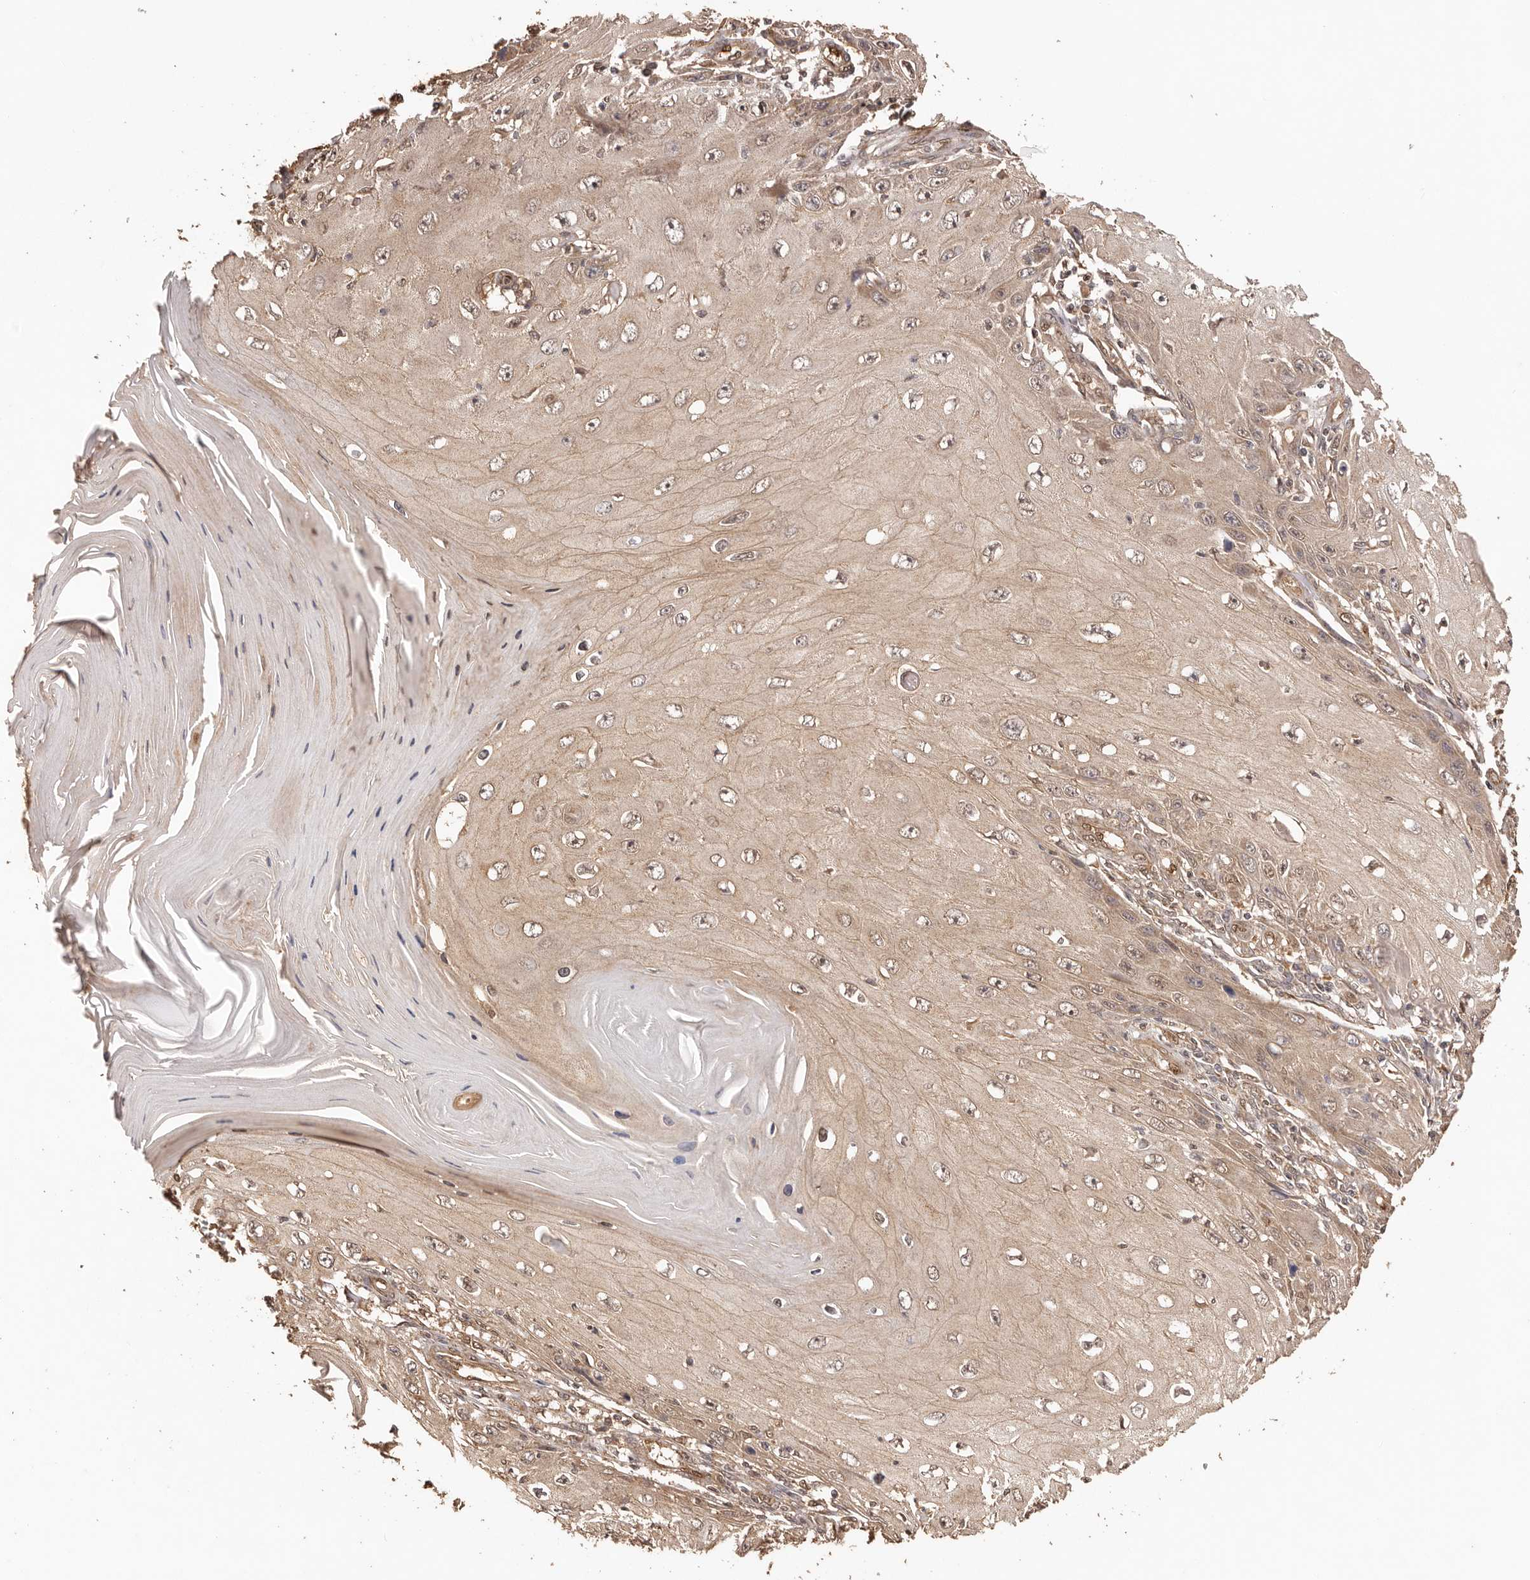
{"staining": {"intensity": "weak", "quantity": ">75%", "location": "cytoplasmic/membranous,nuclear"}, "tissue": "skin cancer", "cell_type": "Tumor cells", "image_type": "cancer", "snomed": [{"axis": "morphology", "description": "Squamous cell carcinoma, NOS"}, {"axis": "topography", "description": "Skin"}], "caption": "Weak cytoplasmic/membranous and nuclear staining for a protein is seen in approximately >75% of tumor cells of squamous cell carcinoma (skin) using immunohistochemistry.", "gene": "UBR2", "patient": {"sex": "female", "age": 73}}